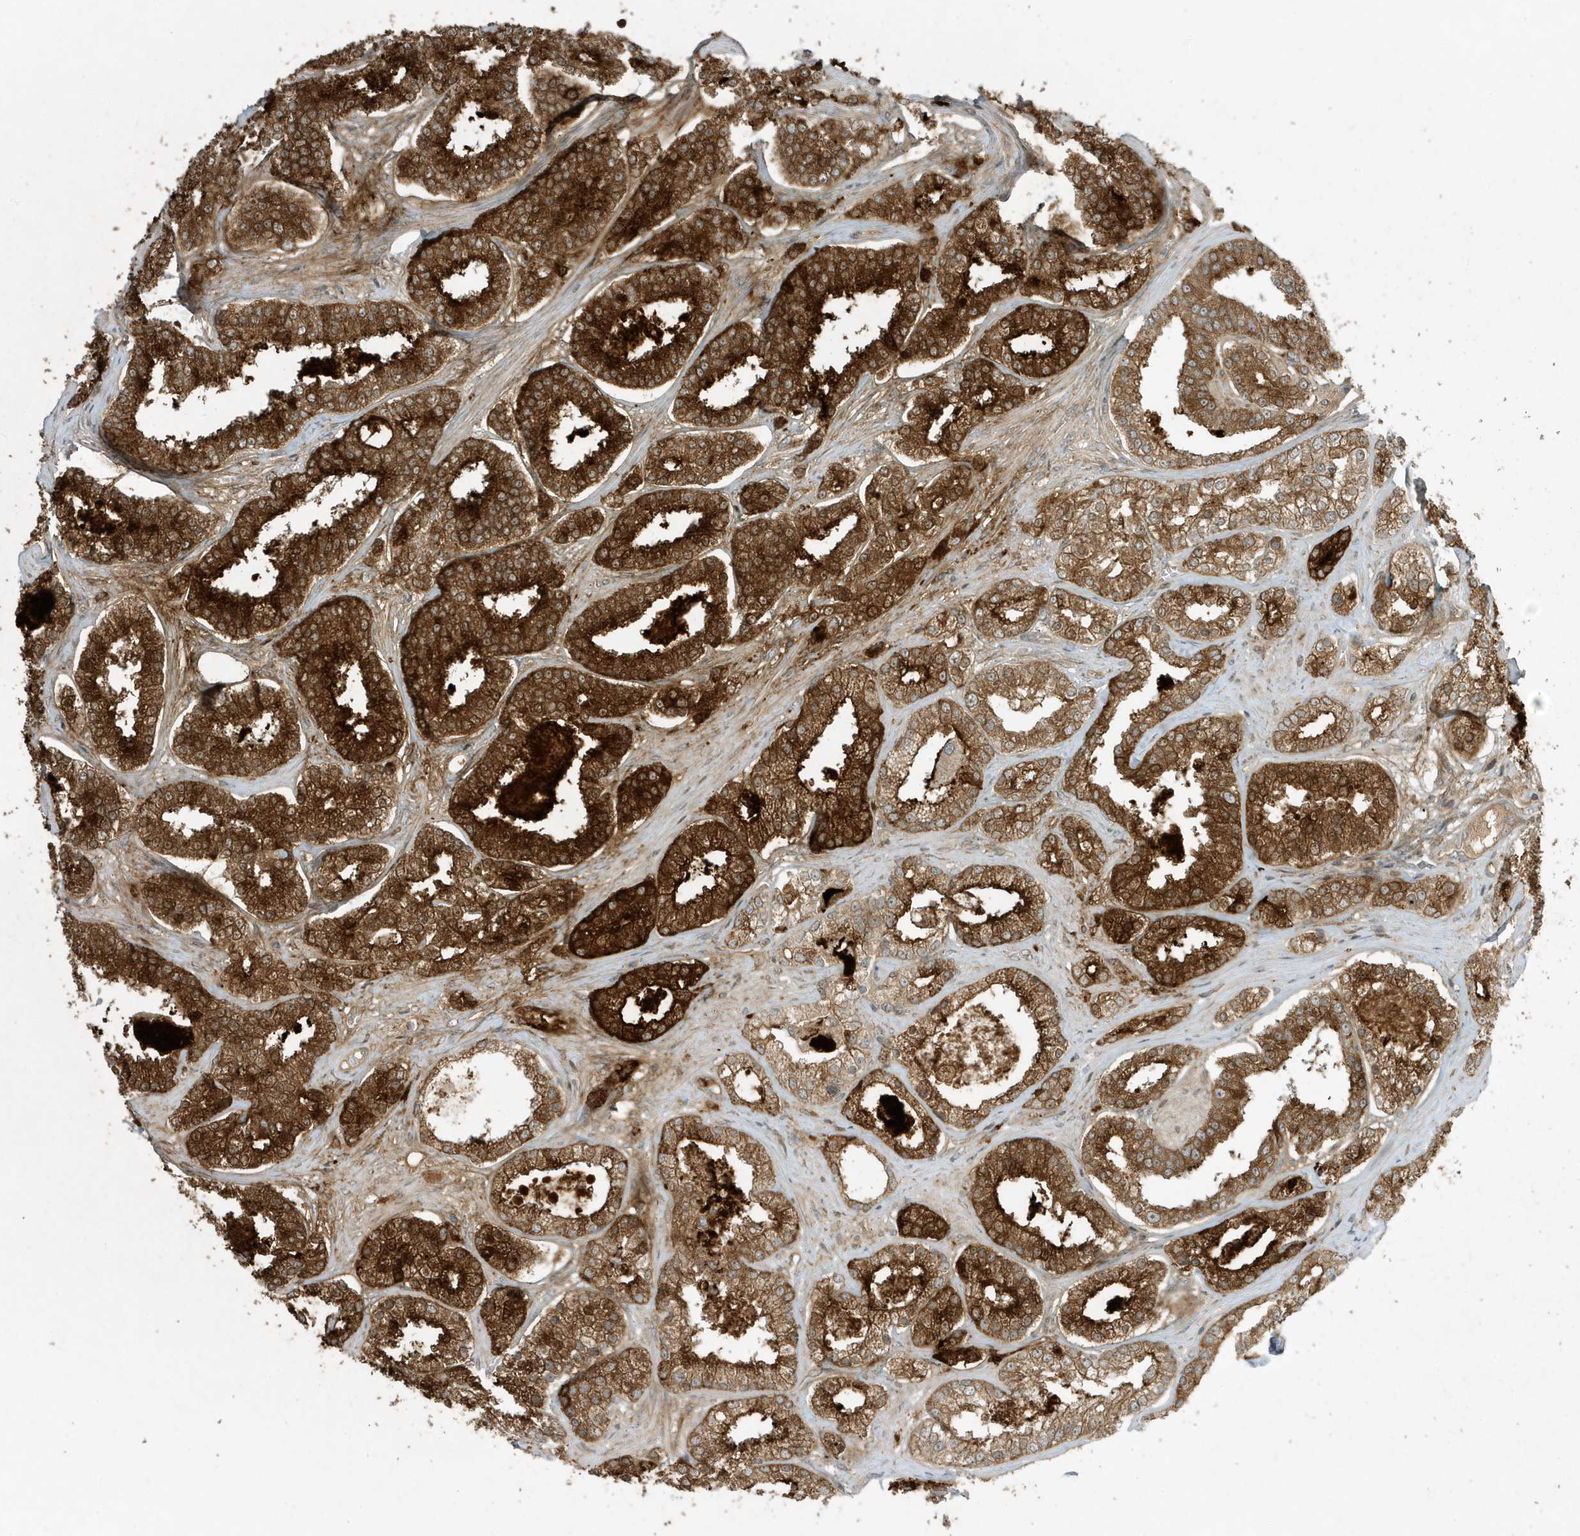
{"staining": {"intensity": "strong", "quantity": ">75%", "location": "cytoplasmic/membranous"}, "tissue": "prostate cancer", "cell_type": "Tumor cells", "image_type": "cancer", "snomed": [{"axis": "morphology", "description": "Normal tissue, NOS"}, {"axis": "morphology", "description": "Adenocarcinoma, High grade"}, {"axis": "topography", "description": "Prostate"}], "caption": "A brown stain shows strong cytoplasmic/membranous positivity of a protein in prostate cancer tumor cells.", "gene": "SCARF2", "patient": {"sex": "male", "age": 83}}